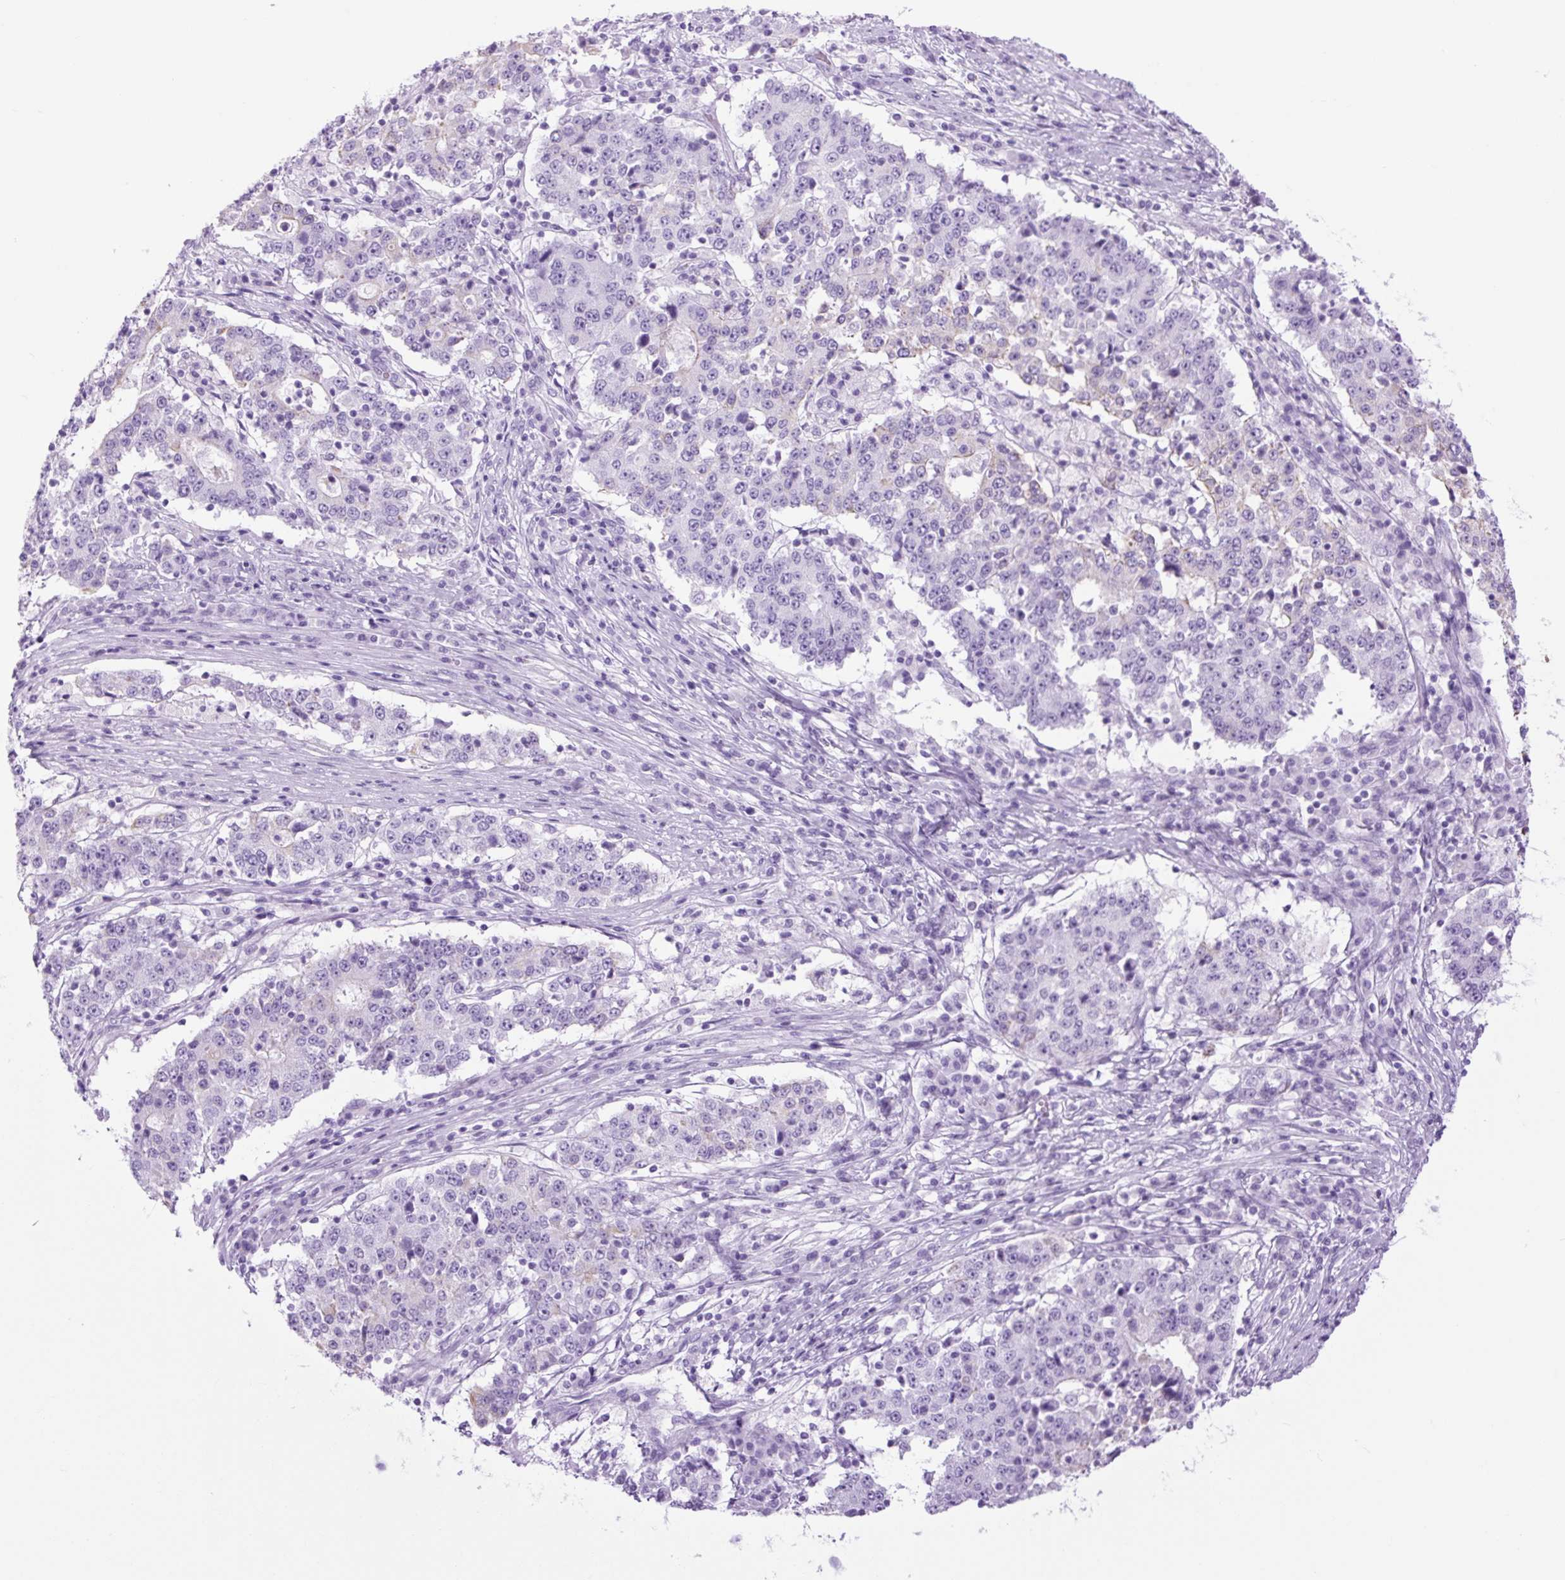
{"staining": {"intensity": "negative", "quantity": "none", "location": "none"}, "tissue": "stomach cancer", "cell_type": "Tumor cells", "image_type": "cancer", "snomed": [{"axis": "morphology", "description": "Adenocarcinoma, NOS"}, {"axis": "topography", "description": "Stomach"}], "caption": "This is an immunohistochemistry micrograph of stomach cancer (adenocarcinoma). There is no expression in tumor cells.", "gene": "TFF2", "patient": {"sex": "male", "age": 59}}